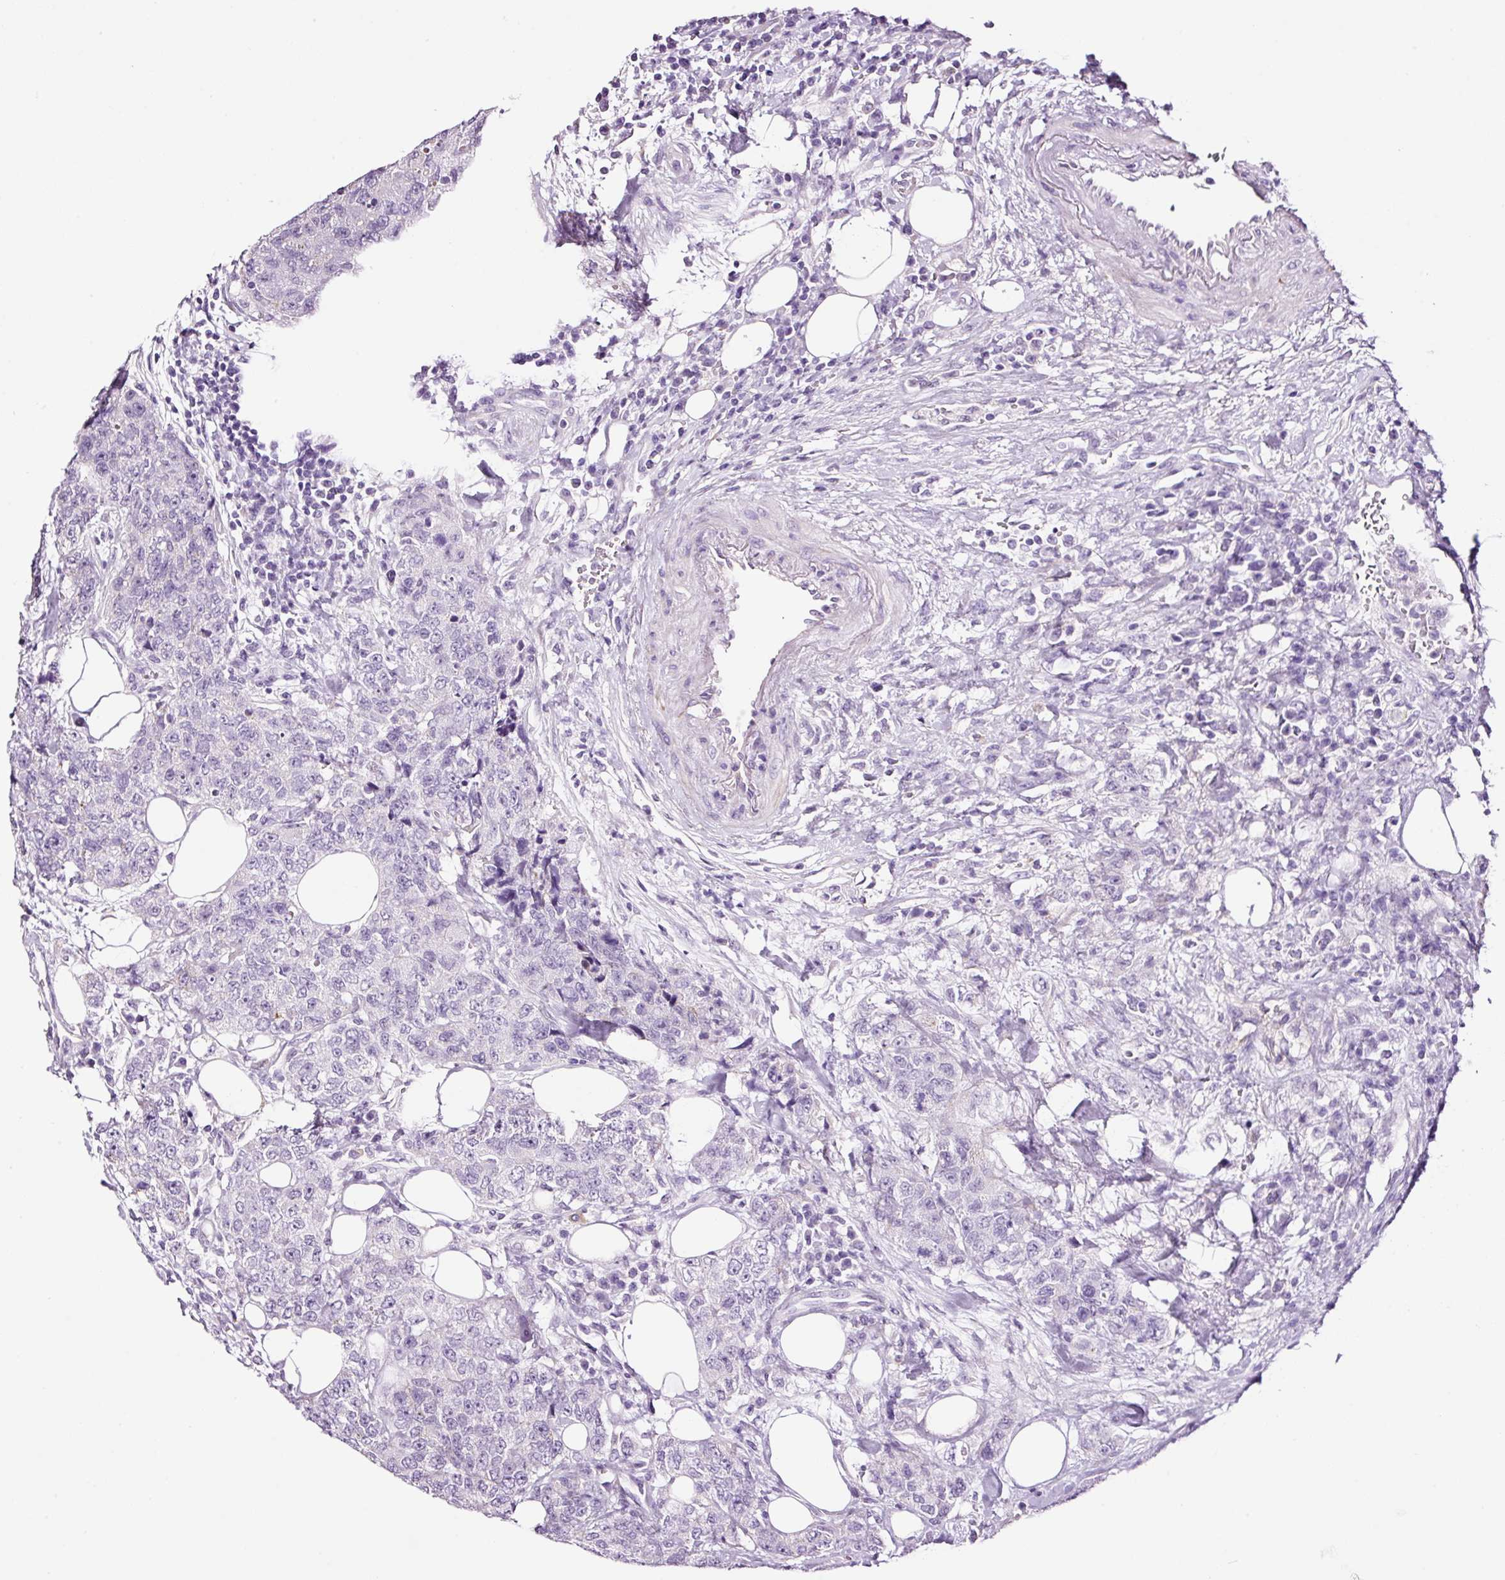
{"staining": {"intensity": "negative", "quantity": "none", "location": "none"}, "tissue": "urothelial cancer", "cell_type": "Tumor cells", "image_type": "cancer", "snomed": [{"axis": "morphology", "description": "Urothelial carcinoma, High grade"}, {"axis": "topography", "description": "Urinary bladder"}], "caption": "Urothelial cancer was stained to show a protein in brown. There is no significant positivity in tumor cells. The staining was performed using DAB to visualize the protein expression in brown, while the nuclei were stained in blue with hematoxylin (Magnification: 20x).", "gene": "RTF2", "patient": {"sex": "female", "age": 78}}